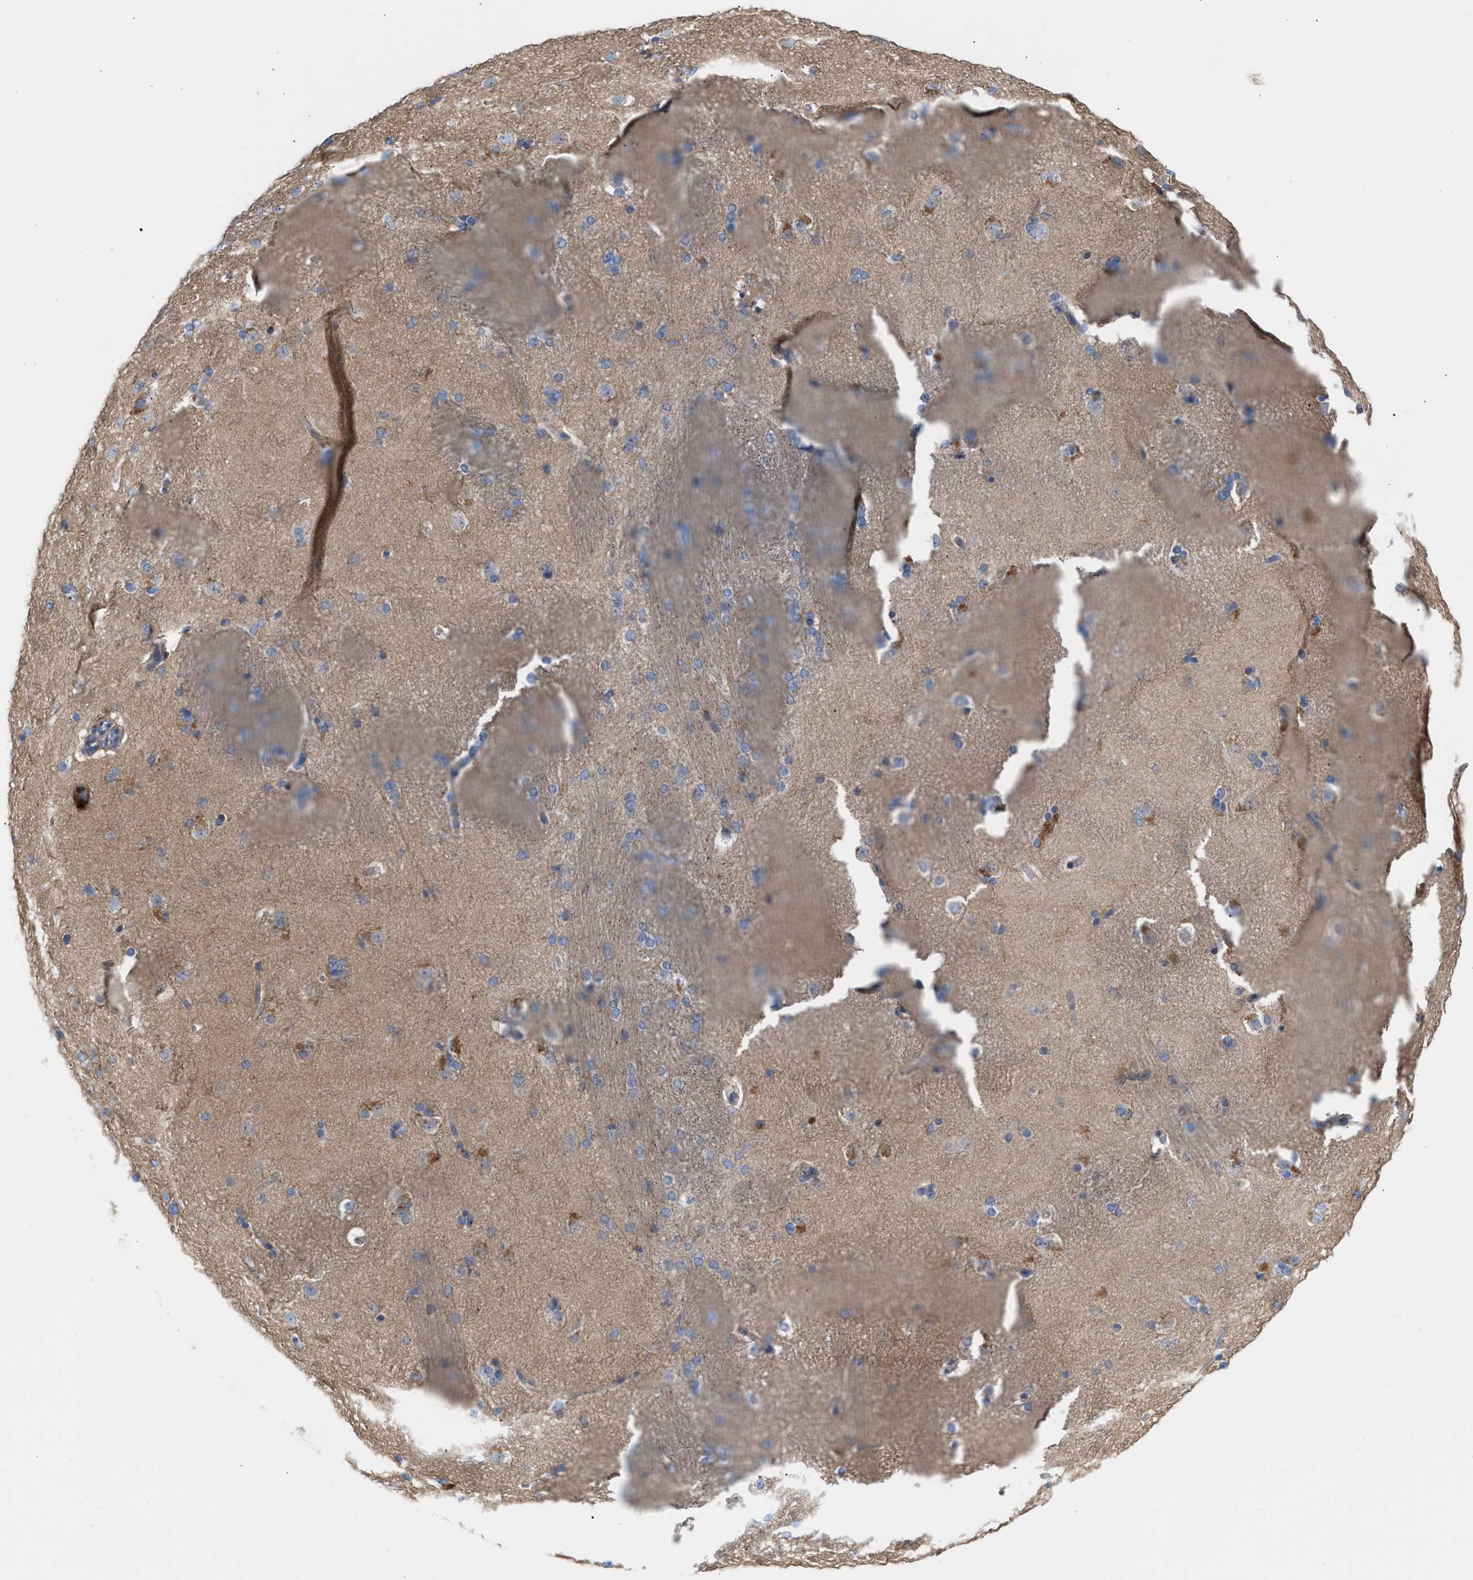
{"staining": {"intensity": "negative", "quantity": "none", "location": "none"}, "tissue": "caudate", "cell_type": "Glial cells", "image_type": "normal", "snomed": [{"axis": "morphology", "description": "Normal tissue, NOS"}, {"axis": "topography", "description": "Lateral ventricle wall"}], "caption": "Immunohistochemical staining of benign caudate exhibits no significant staining in glial cells.", "gene": "MBTD1", "patient": {"sex": "female", "age": 19}}